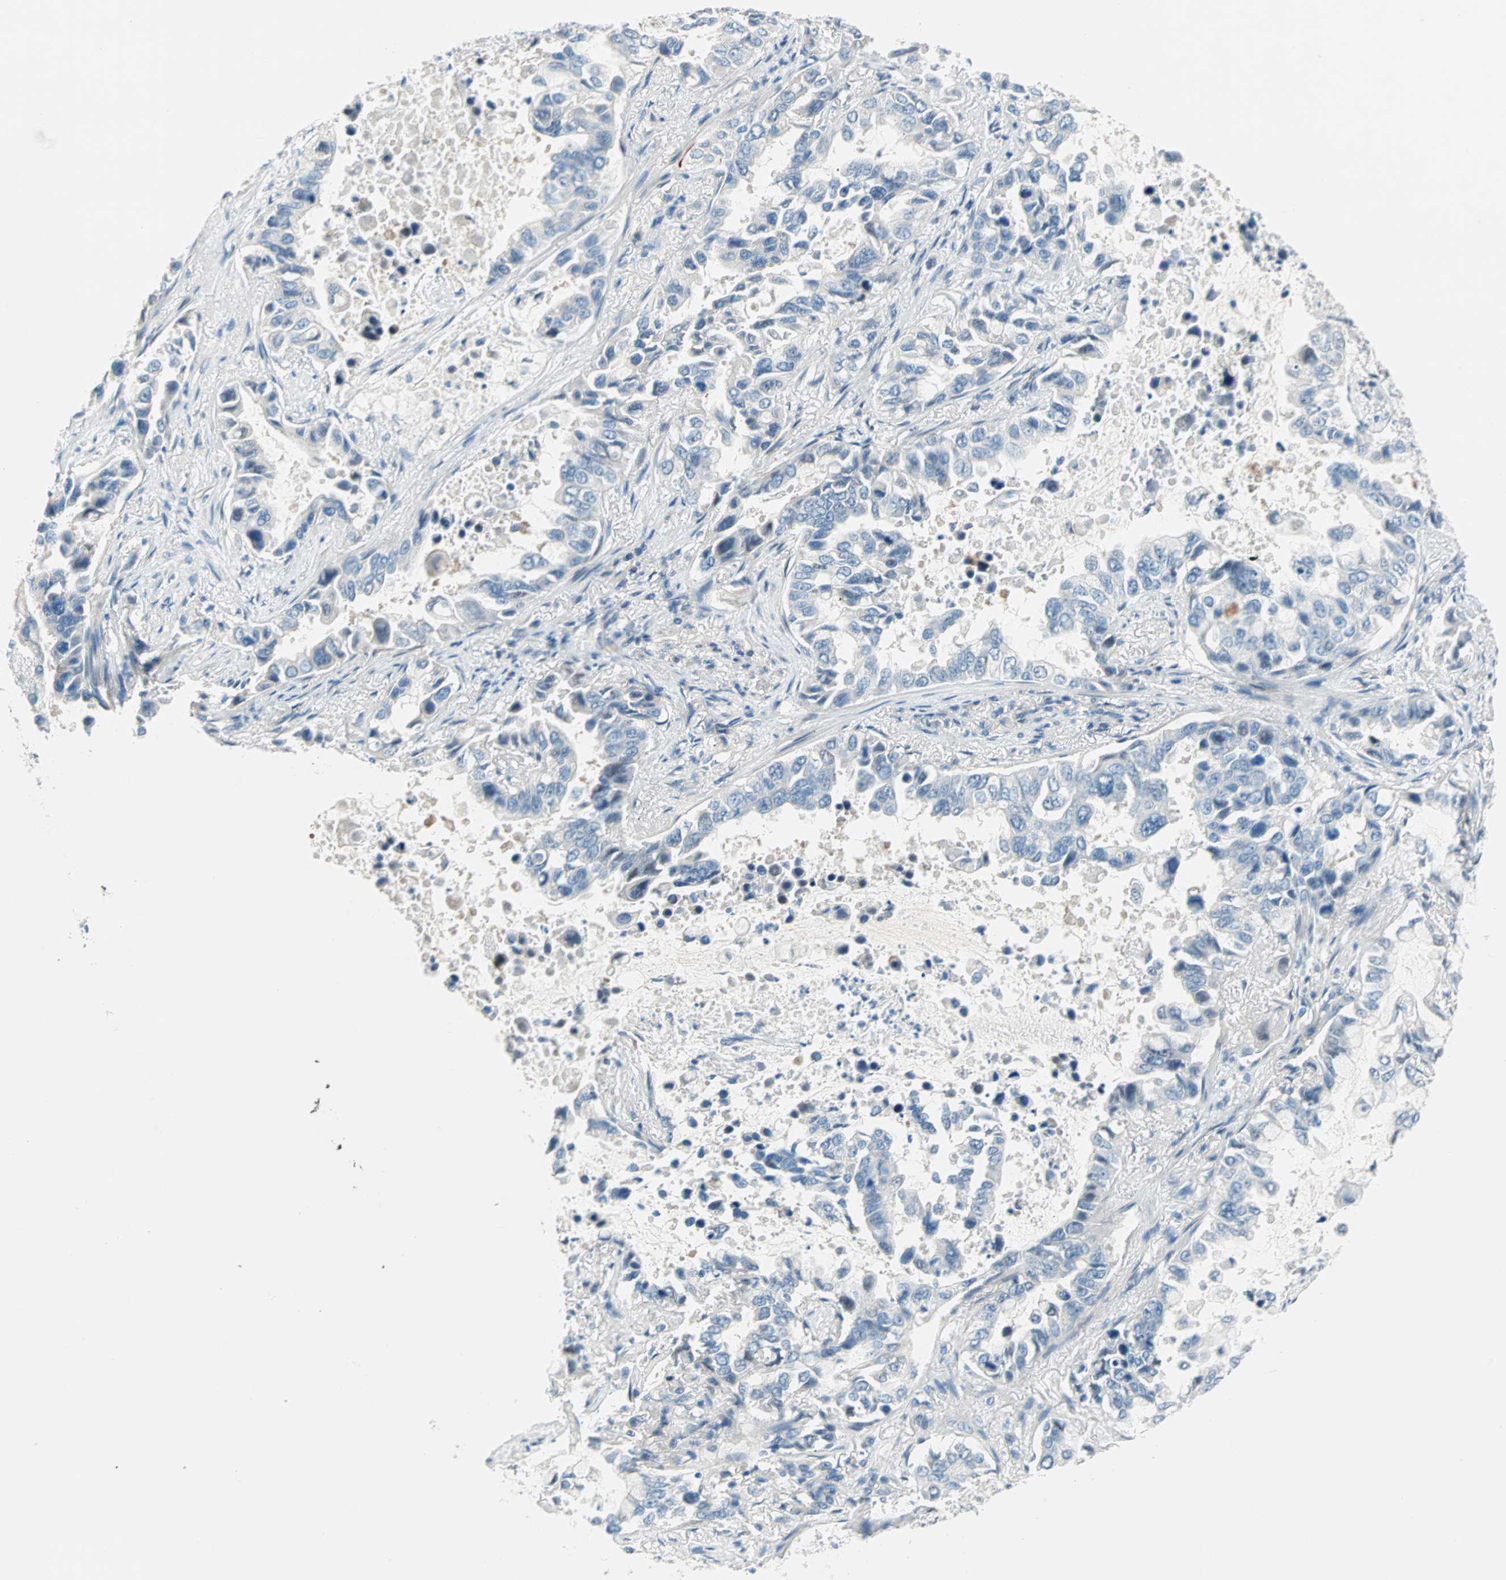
{"staining": {"intensity": "negative", "quantity": "none", "location": "none"}, "tissue": "lung cancer", "cell_type": "Tumor cells", "image_type": "cancer", "snomed": [{"axis": "morphology", "description": "Adenocarcinoma, NOS"}, {"axis": "topography", "description": "Lung"}], "caption": "A histopathology image of human adenocarcinoma (lung) is negative for staining in tumor cells.", "gene": "TMEM163", "patient": {"sex": "male", "age": 64}}